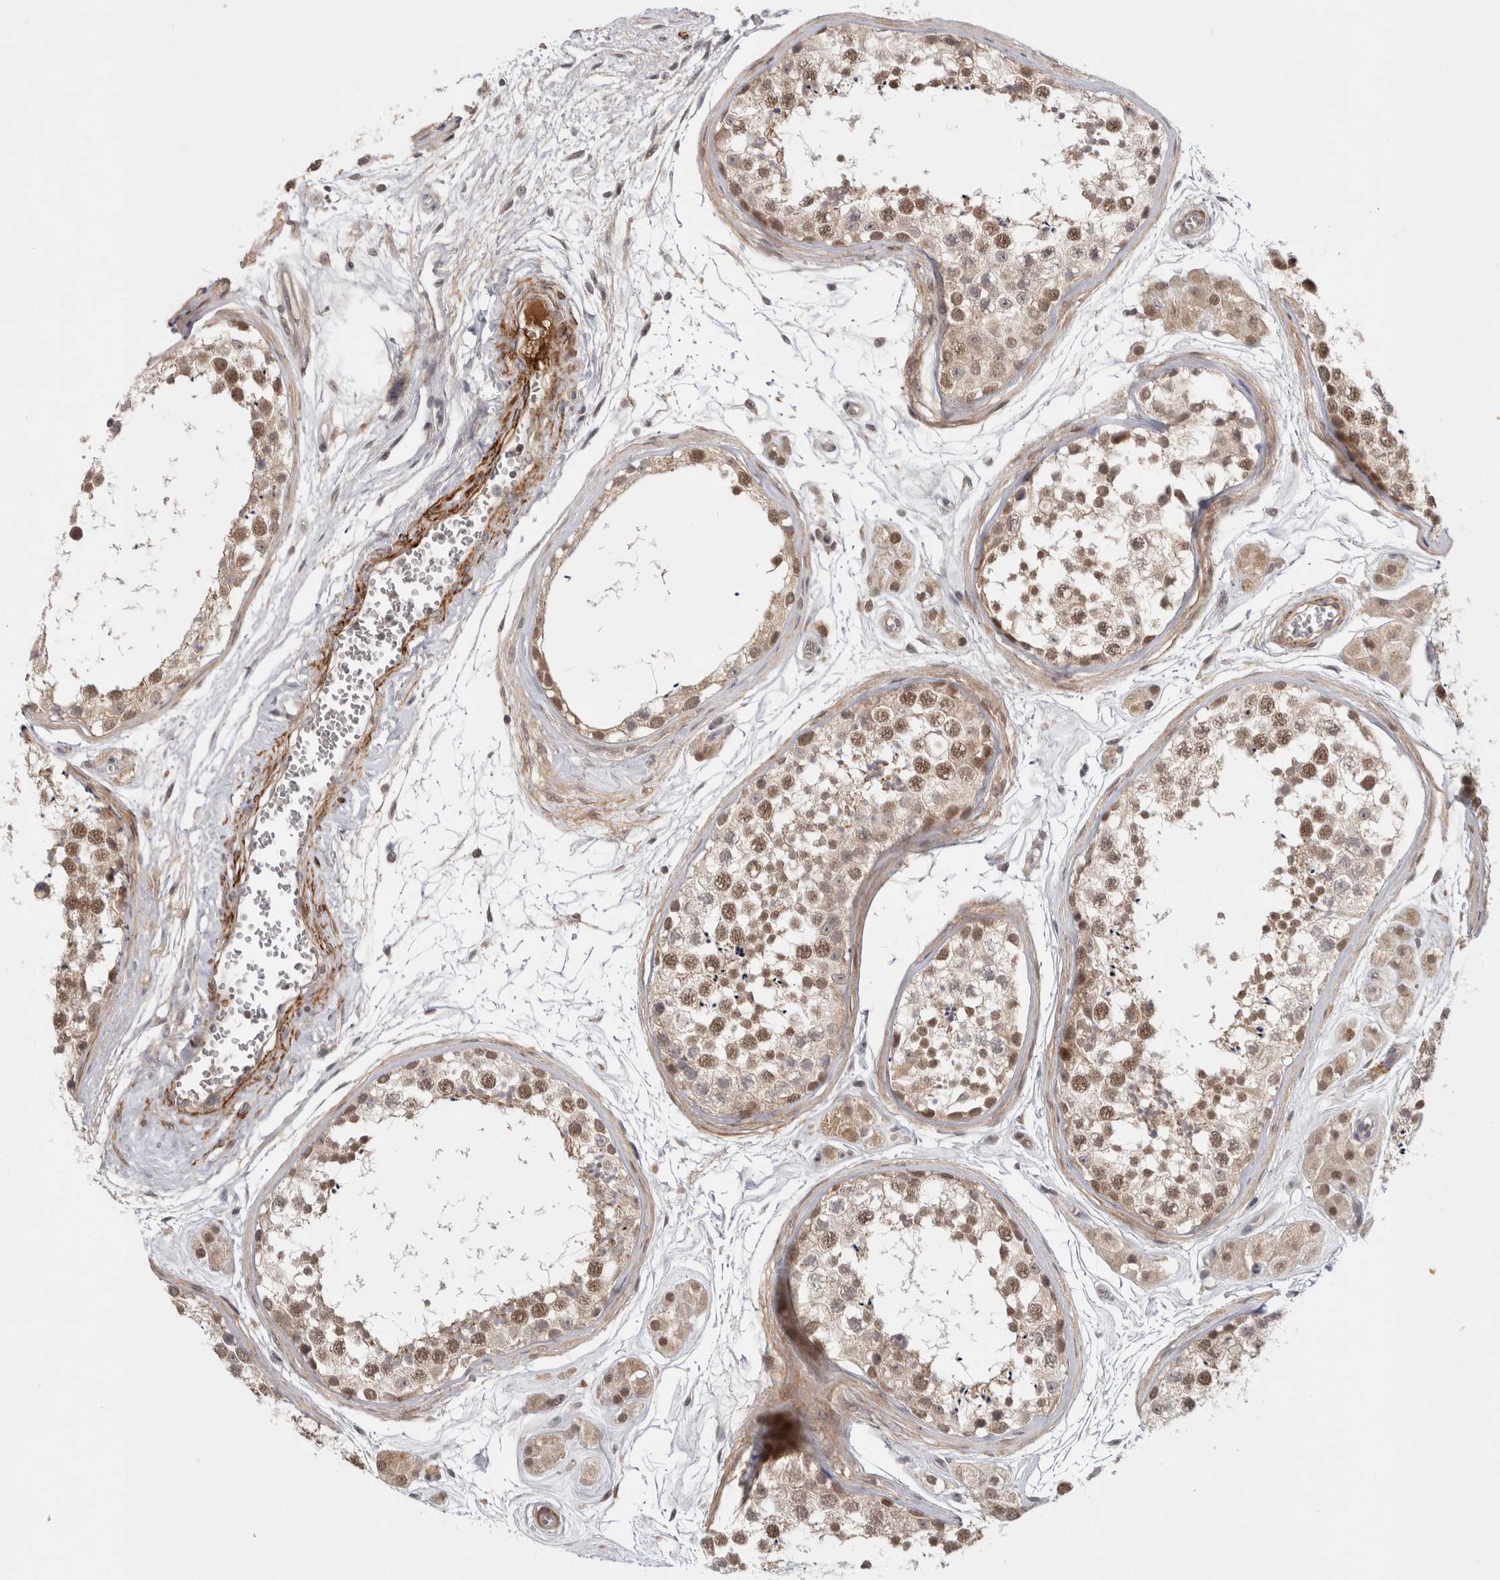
{"staining": {"intensity": "moderate", "quantity": ">75%", "location": "cytoplasmic/membranous,nuclear"}, "tissue": "testis", "cell_type": "Cells in seminiferous ducts", "image_type": "normal", "snomed": [{"axis": "morphology", "description": "Normal tissue, NOS"}, {"axis": "topography", "description": "Testis"}], "caption": "This image demonstrates benign testis stained with immunohistochemistry (IHC) to label a protein in brown. The cytoplasmic/membranous,nuclear of cells in seminiferous ducts show moderate positivity for the protein. Nuclei are counter-stained blue.", "gene": "ZNF318", "patient": {"sex": "male", "age": 56}}